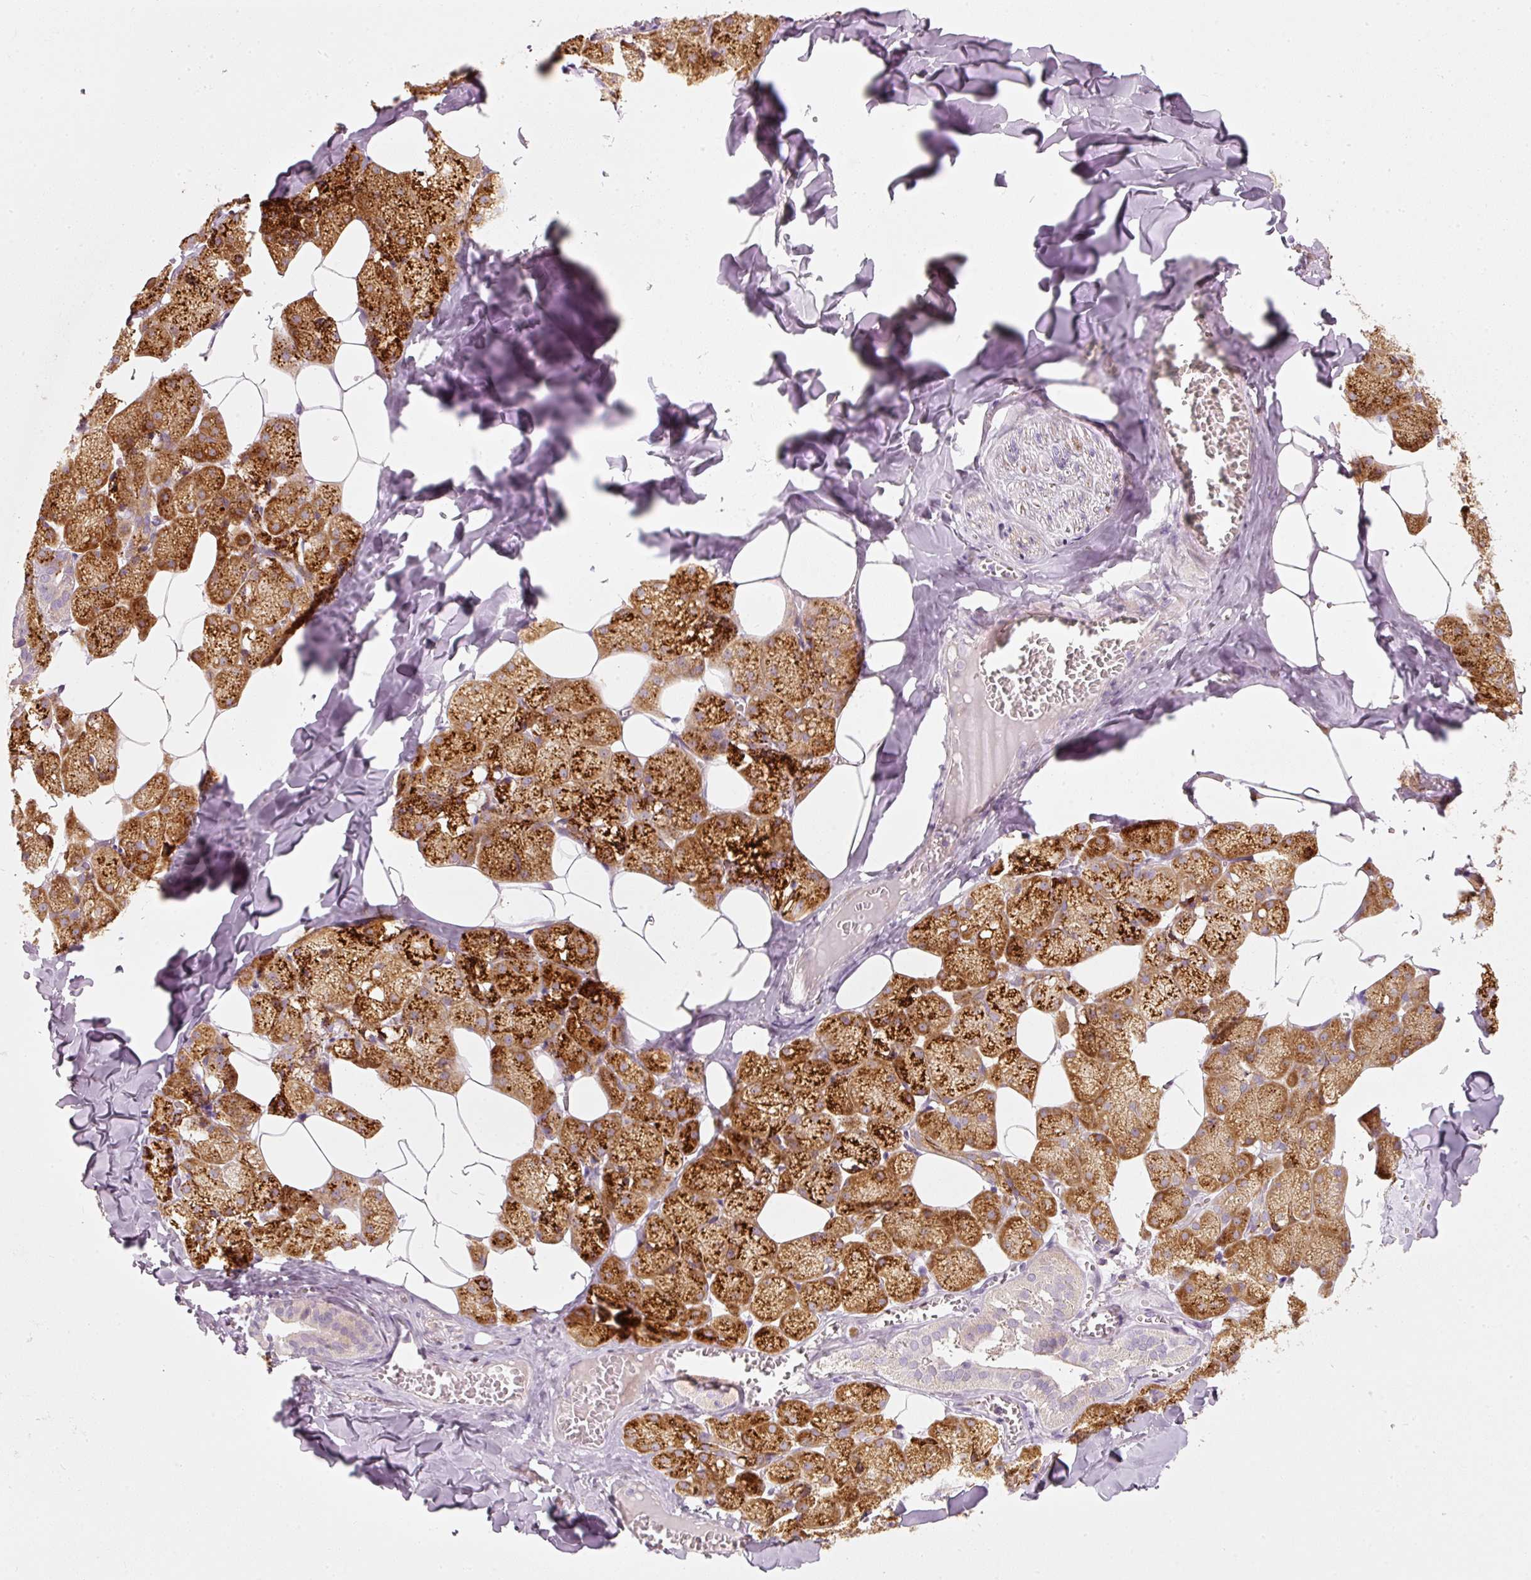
{"staining": {"intensity": "strong", "quantity": "25%-75%", "location": "cytoplasmic/membranous"}, "tissue": "salivary gland", "cell_type": "Glandular cells", "image_type": "normal", "snomed": [{"axis": "morphology", "description": "Normal tissue, NOS"}, {"axis": "topography", "description": "Salivary gland"}, {"axis": "topography", "description": "Peripheral nerve tissue"}], "caption": "Salivary gland stained for a protein shows strong cytoplasmic/membranous positivity in glandular cells.", "gene": "SLC20A1", "patient": {"sex": "male", "age": 38}}